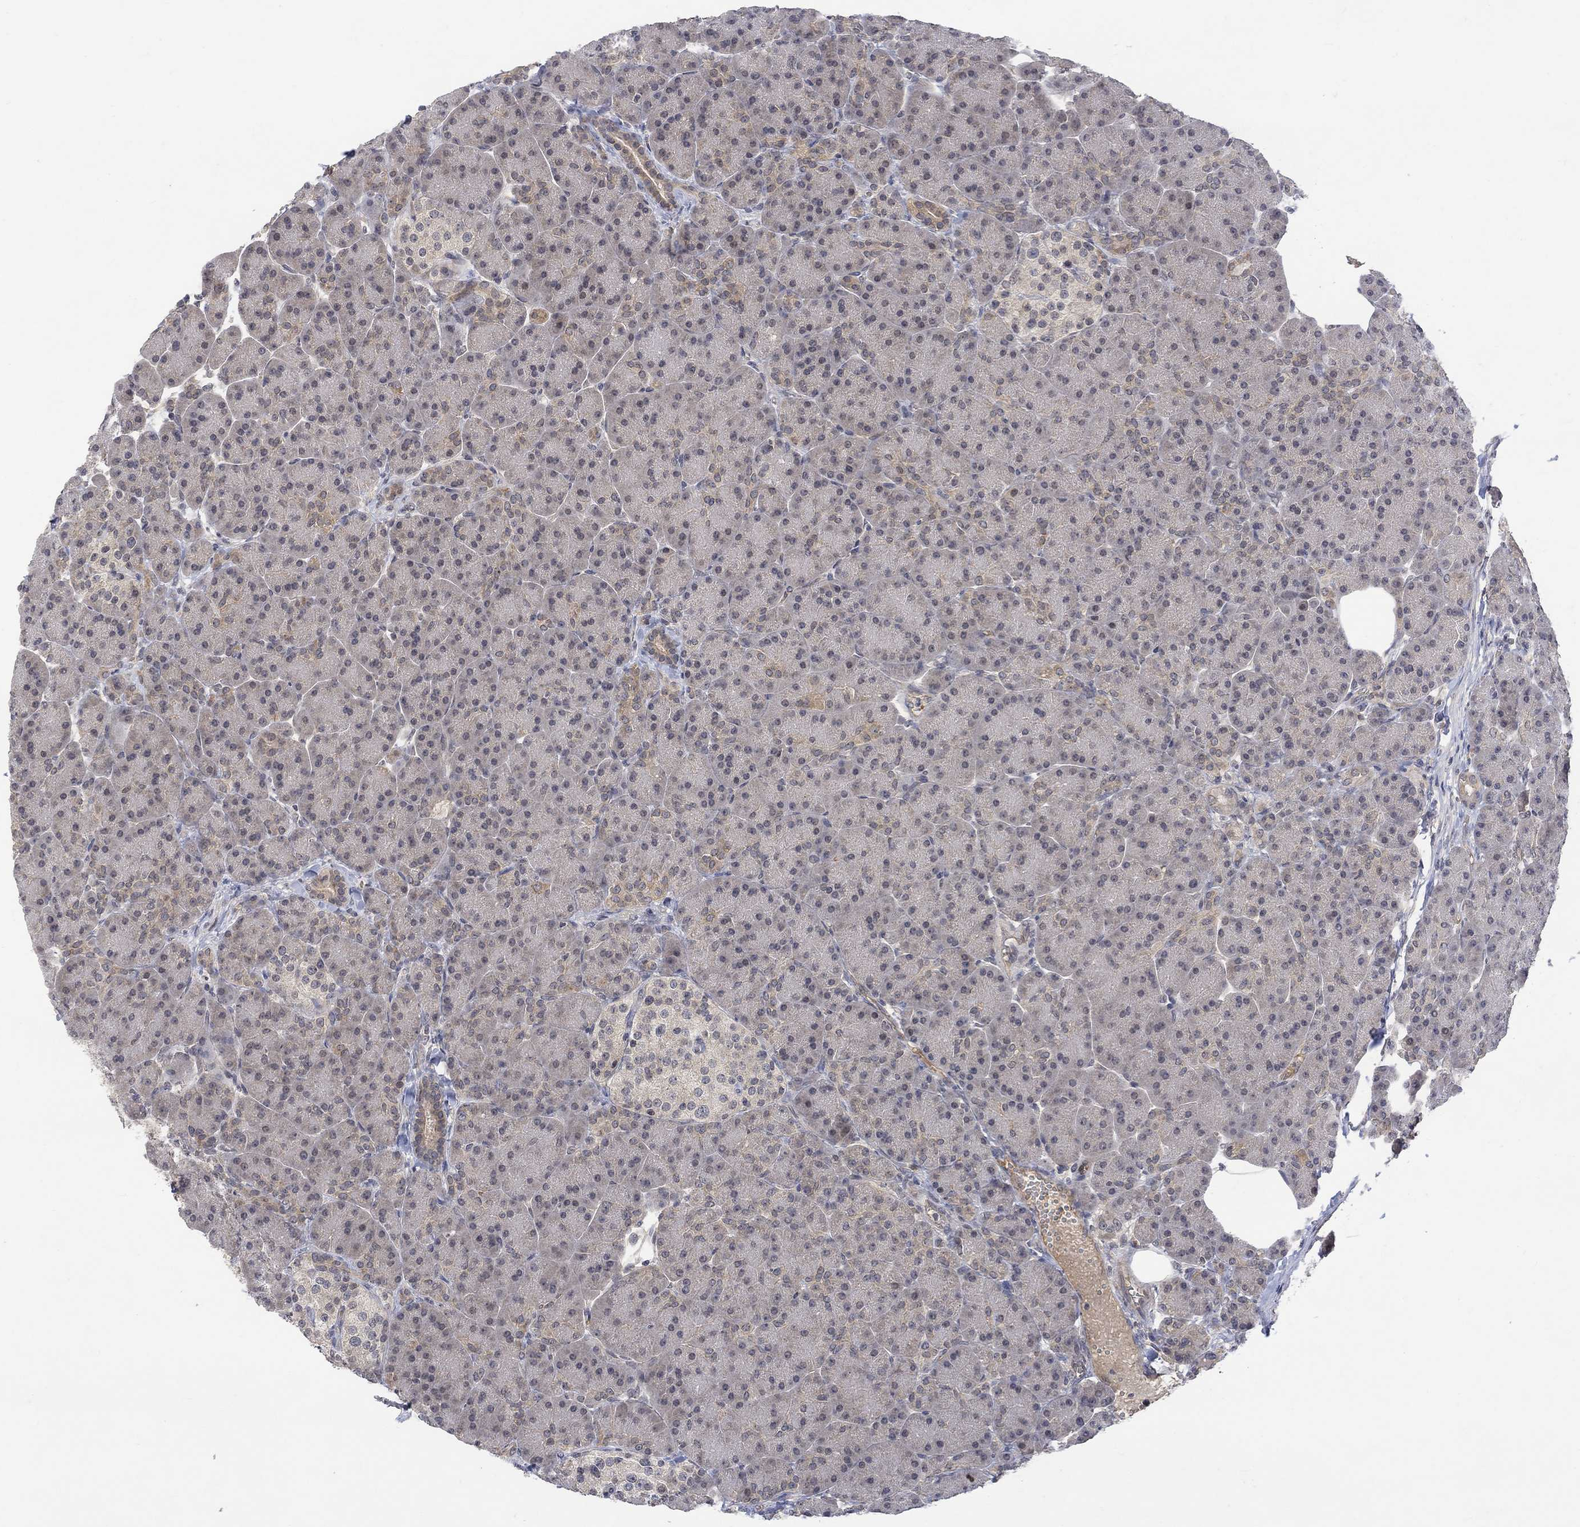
{"staining": {"intensity": "negative", "quantity": "none", "location": "none"}, "tissue": "pancreas", "cell_type": "Exocrine glandular cells", "image_type": "normal", "snomed": [{"axis": "morphology", "description": "Normal tissue, NOS"}, {"axis": "topography", "description": "Pancreas"}], "caption": "High power microscopy image of an immunohistochemistry (IHC) micrograph of unremarkable pancreas, revealing no significant positivity in exocrine glandular cells.", "gene": "GRIN2D", "patient": {"sex": "female", "age": 63}}